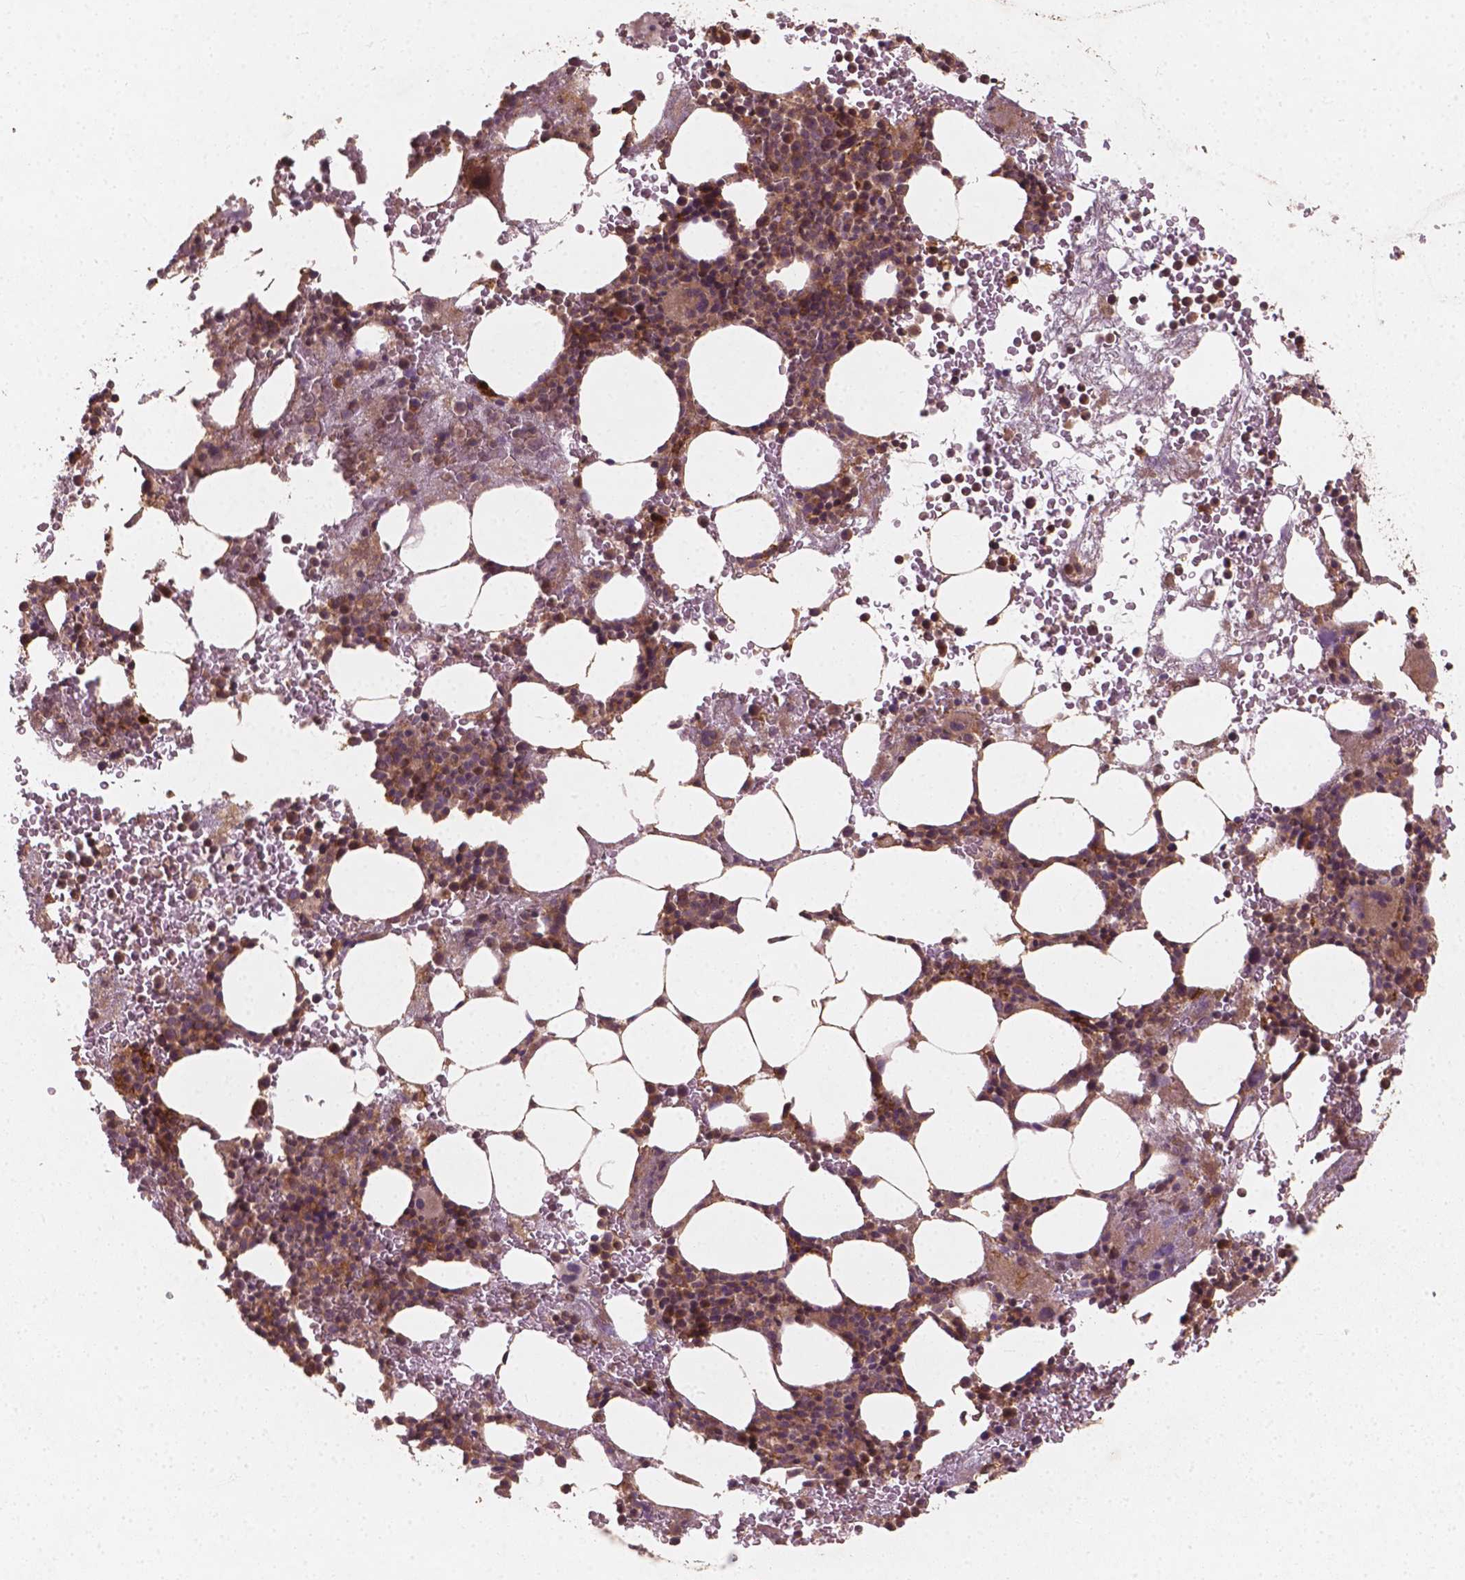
{"staining": {"intensity": "moderate", "quantity": "25%-75%", "location": "cytoplasmic/membranous"}, "tissue": "bone marrow", "cell_type": "Hematopoietic cells", "image_type": "normal", "snomed": [{"axis": "morphology", "description": "Normal tissue, NOS"}, {"axis": "topography", "description": "Bone marrow"}], "caption": "Protein analysis of benign bone marrow shows moderate cytoplasmic/membranous staining in about 25%-75% of hematopoietic cells.", "gene": "CYFIP1", "patient": {"sex": "female", "age": 56}}